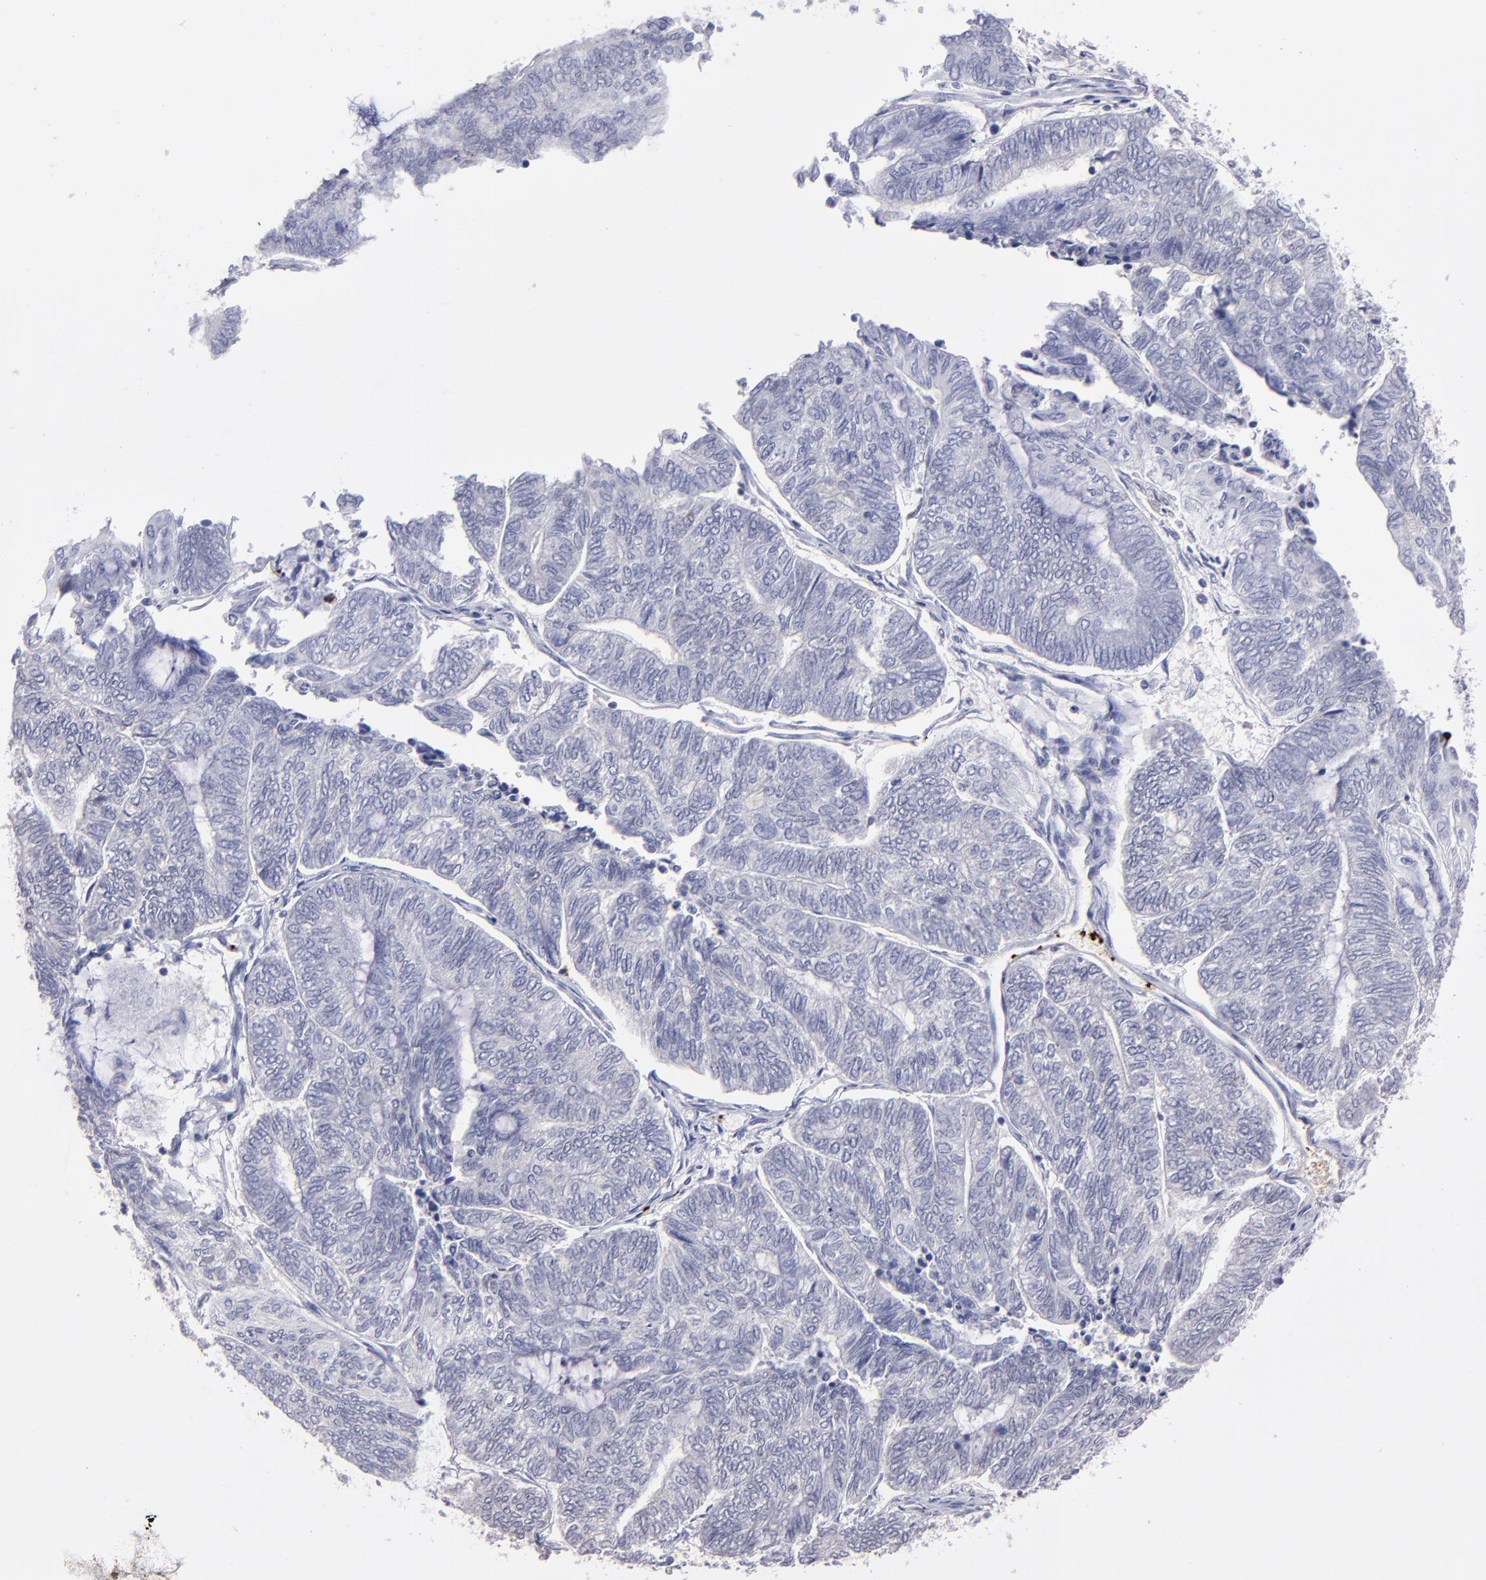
{"staining": {"intensity": "negative", "quantity": "none", "location": "none"}, "tissue": "endometrial cancer", "cell_type": "Tumor cells", "image_type": "cancer", "snomed": [{"axis": "morphology", "description": "Adenocarcinoma, NOS"}, {"axis": "topography", "description": "Uterus"}, {"axis": "topography", "description": "Endometrium"}], "caption": "The immunohistochemistry (IHC) photomicrograph has no significant expression in tumor cells of endometrial adenocarcinoma tissue.", "gene": "CD36", "patient": {"sex": "female", "age": 70}}